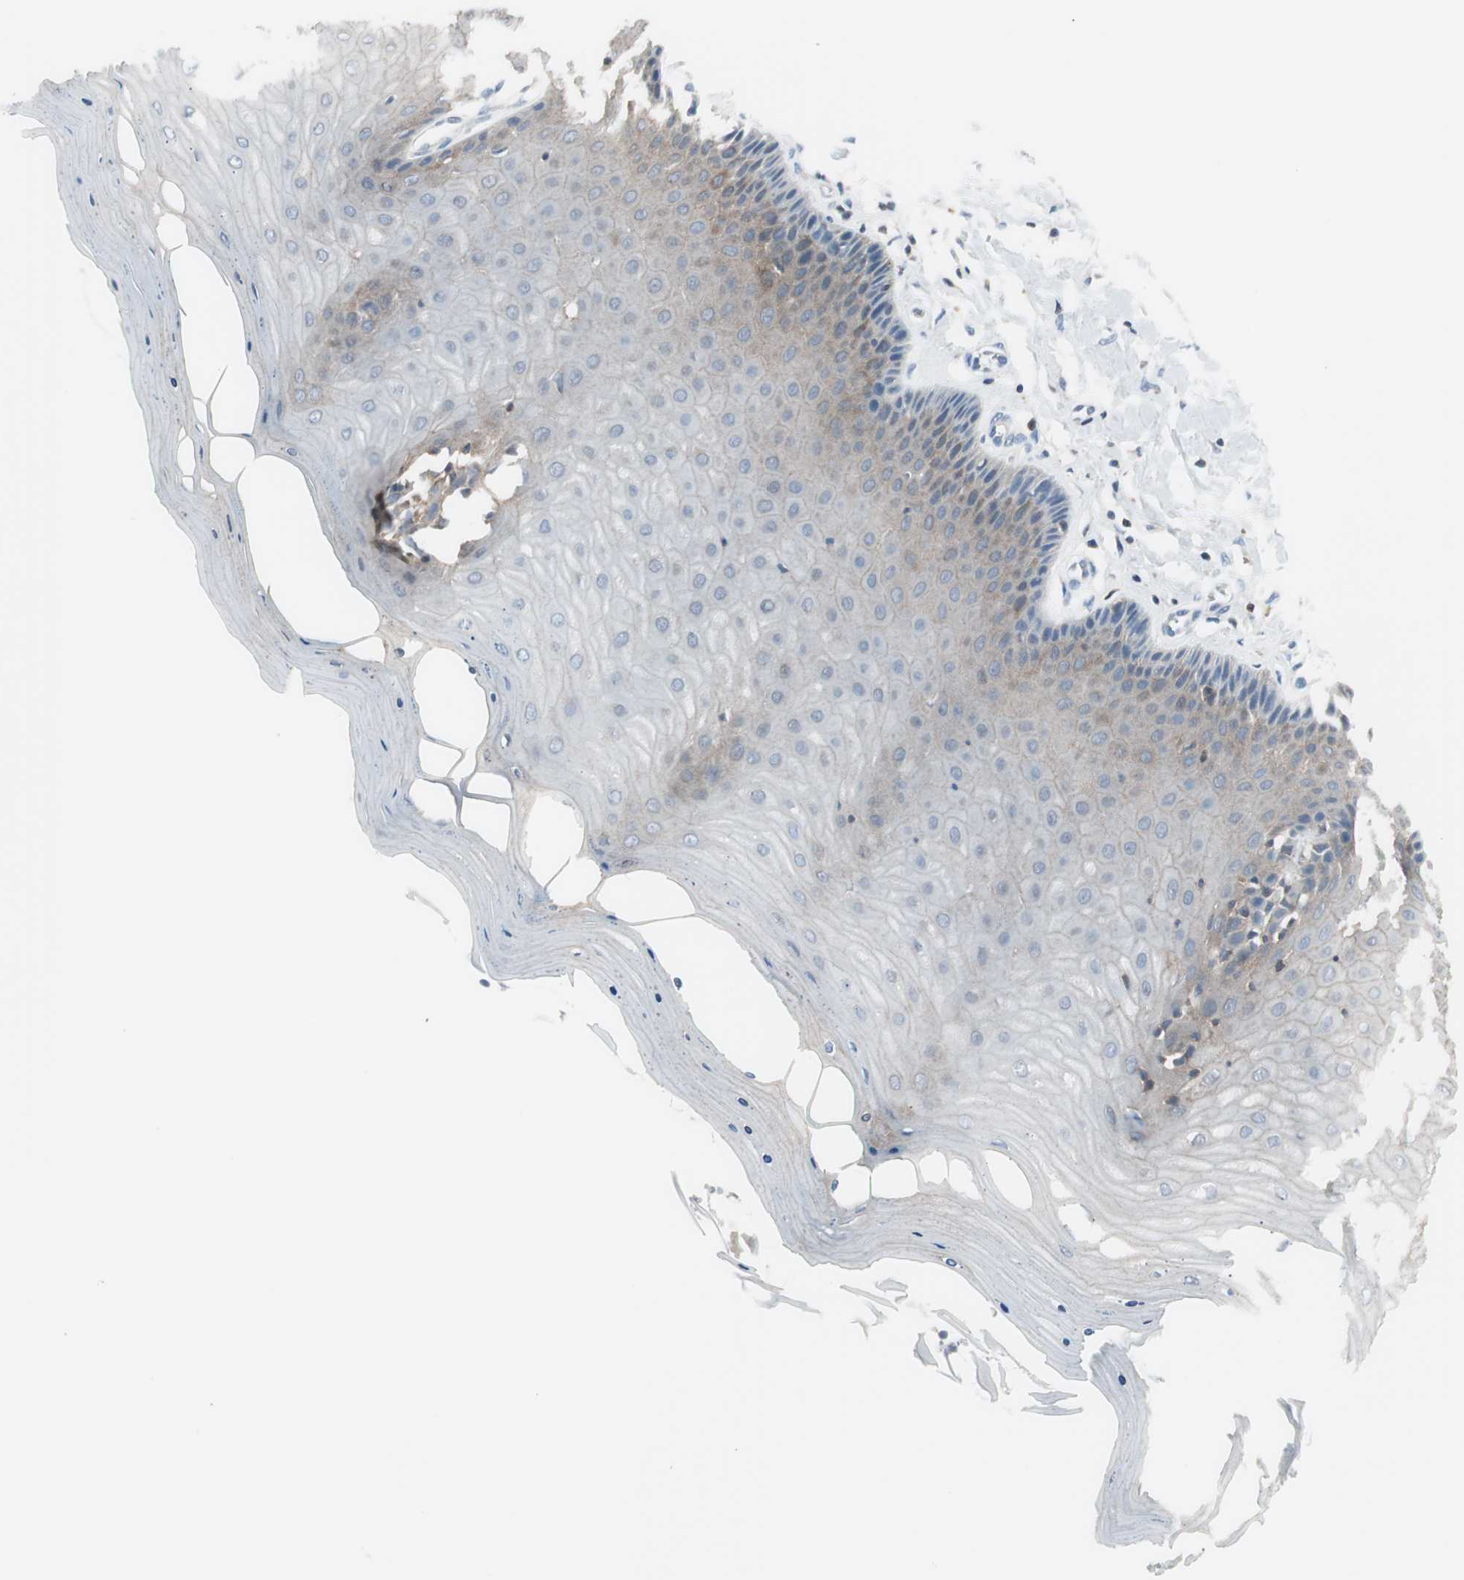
{"staining": {"intensity": "moderate", "quantity": ">75%", "location": "cytoplasmic/membranous"}, "tissue": "cervix", "cell_type": "Glandular cells", "image_type": "normal", "snomed": [{"axis": "morphology", "description": "Normal tissue, NOS"}, {"axis": "topography", "description": "Cervix"}], "caption": "Protein staining of benign cervix exhibits moderate cytoplasmic/membranous positivity in approximately >75% of glandular cells. (DAB (3,3'-diaminobenzidine) IHC with brightfield microscopy, high magnification).", "gene": "SLC9A3R1", "patient": {"sex": "female", "age": 55}}